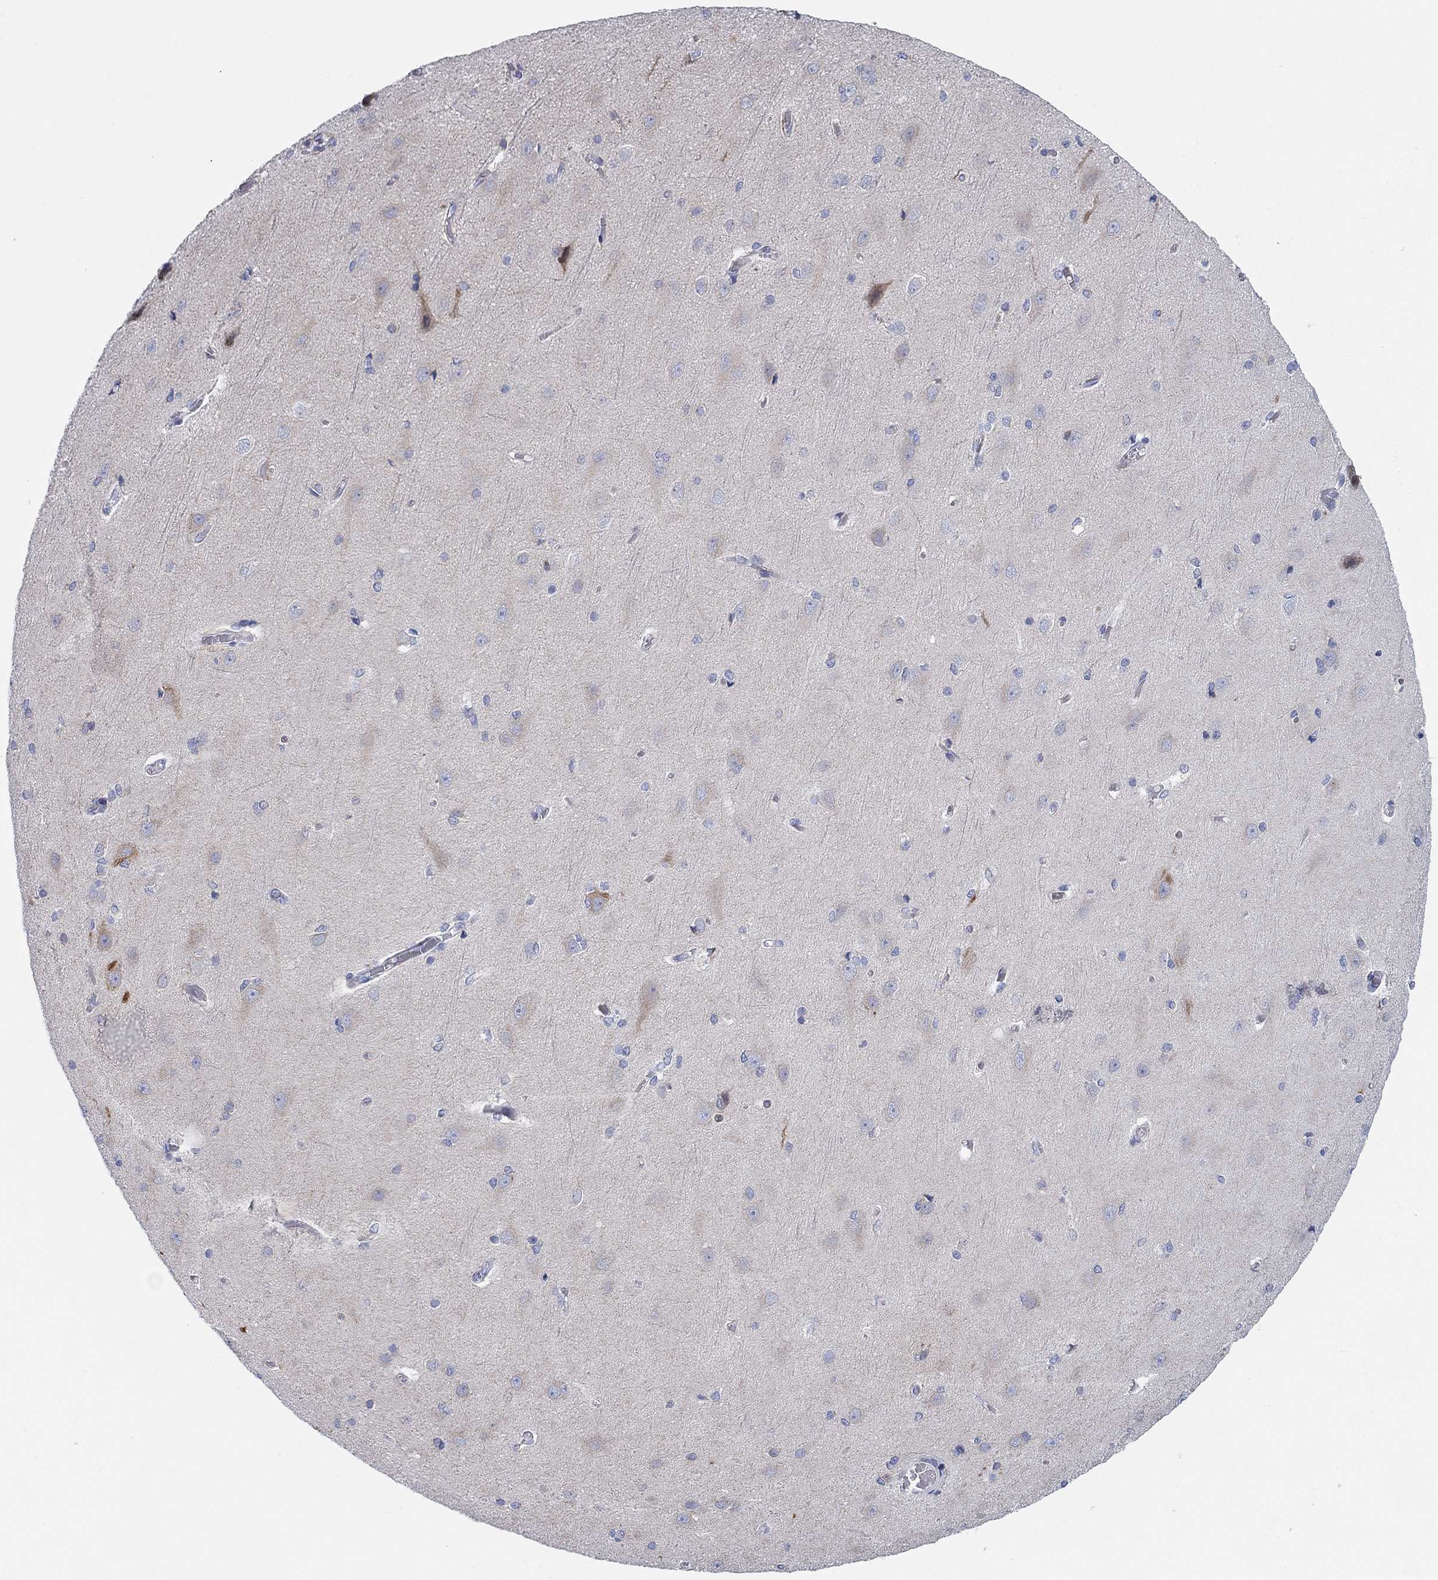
{"staining": {"intensity": "negative", "quantity": "none", "location": "none"}, "tissue": "cerebral cortex", "cell_type": "Endothelial cells", "image_type": "normal", "snomed": [{"axis": "morphology", "description": "Normal tissue, NOS"}, {"axis": "topography", "description": "Cerebral cortex"}], "caption": "Benign cerebral cortex was stained to show a protein in brown. There is no significant staining in endothelial cells. (Brightfield microscopy of DAB IHC at high magnification).", "gene": "CHI3L2", "patient": {"sex": "male", "age": 37}}